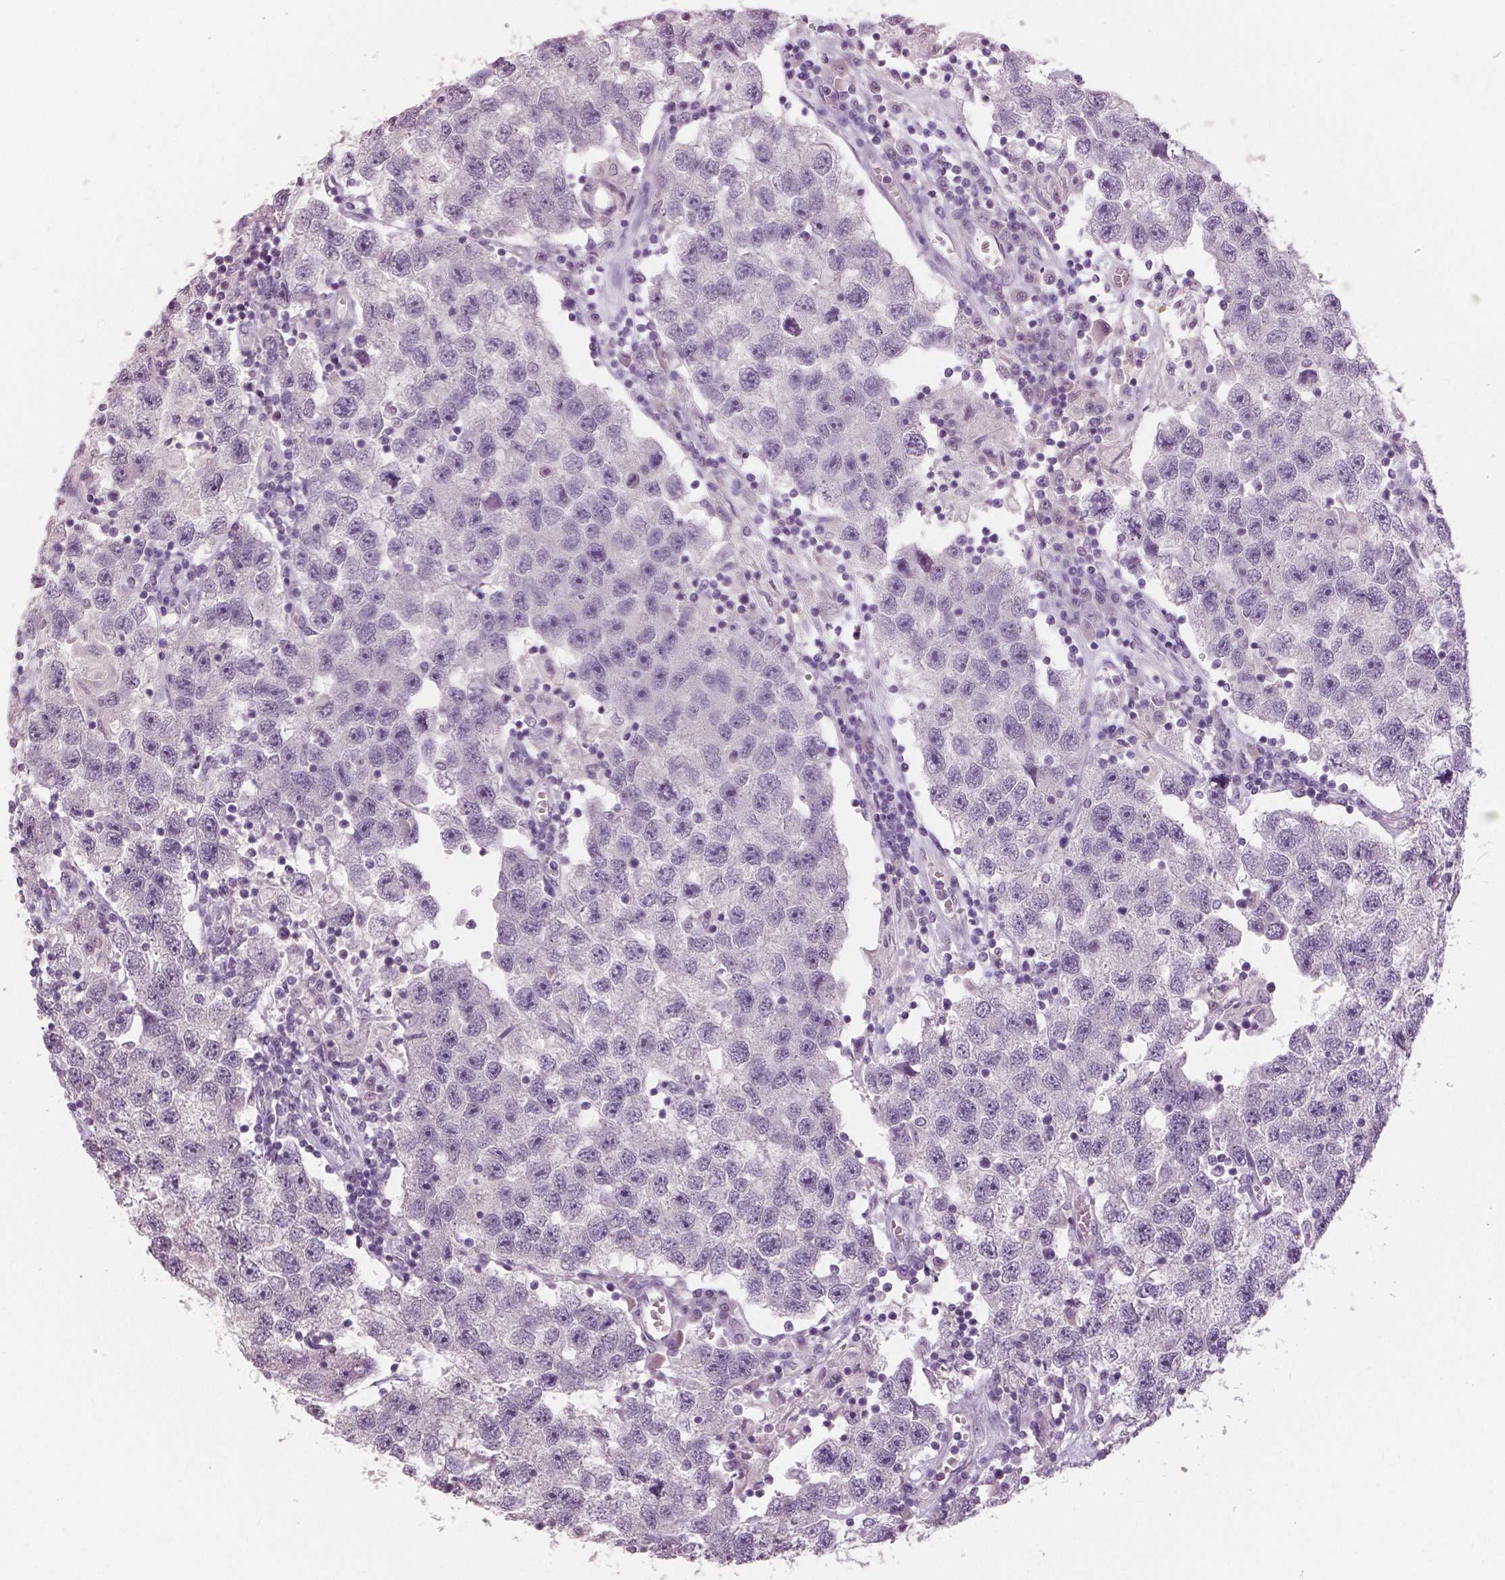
{"staining": {"intensity": "negative", "quantity": "none", "location": "none"}, "tissue": "testis cancer", "cell_type": "Tumor cells", "image_type": "cancer", "snomed": [{"axis": "morphology", "description": "Seminoma, NOS"}, {"axis": "topography", "description": "Testis"}], "caption": "The image displays no staining of tumor cells in testis seminoma.", "gene": "NECAB1", "patient": {"sex": "male", "age": 26}}